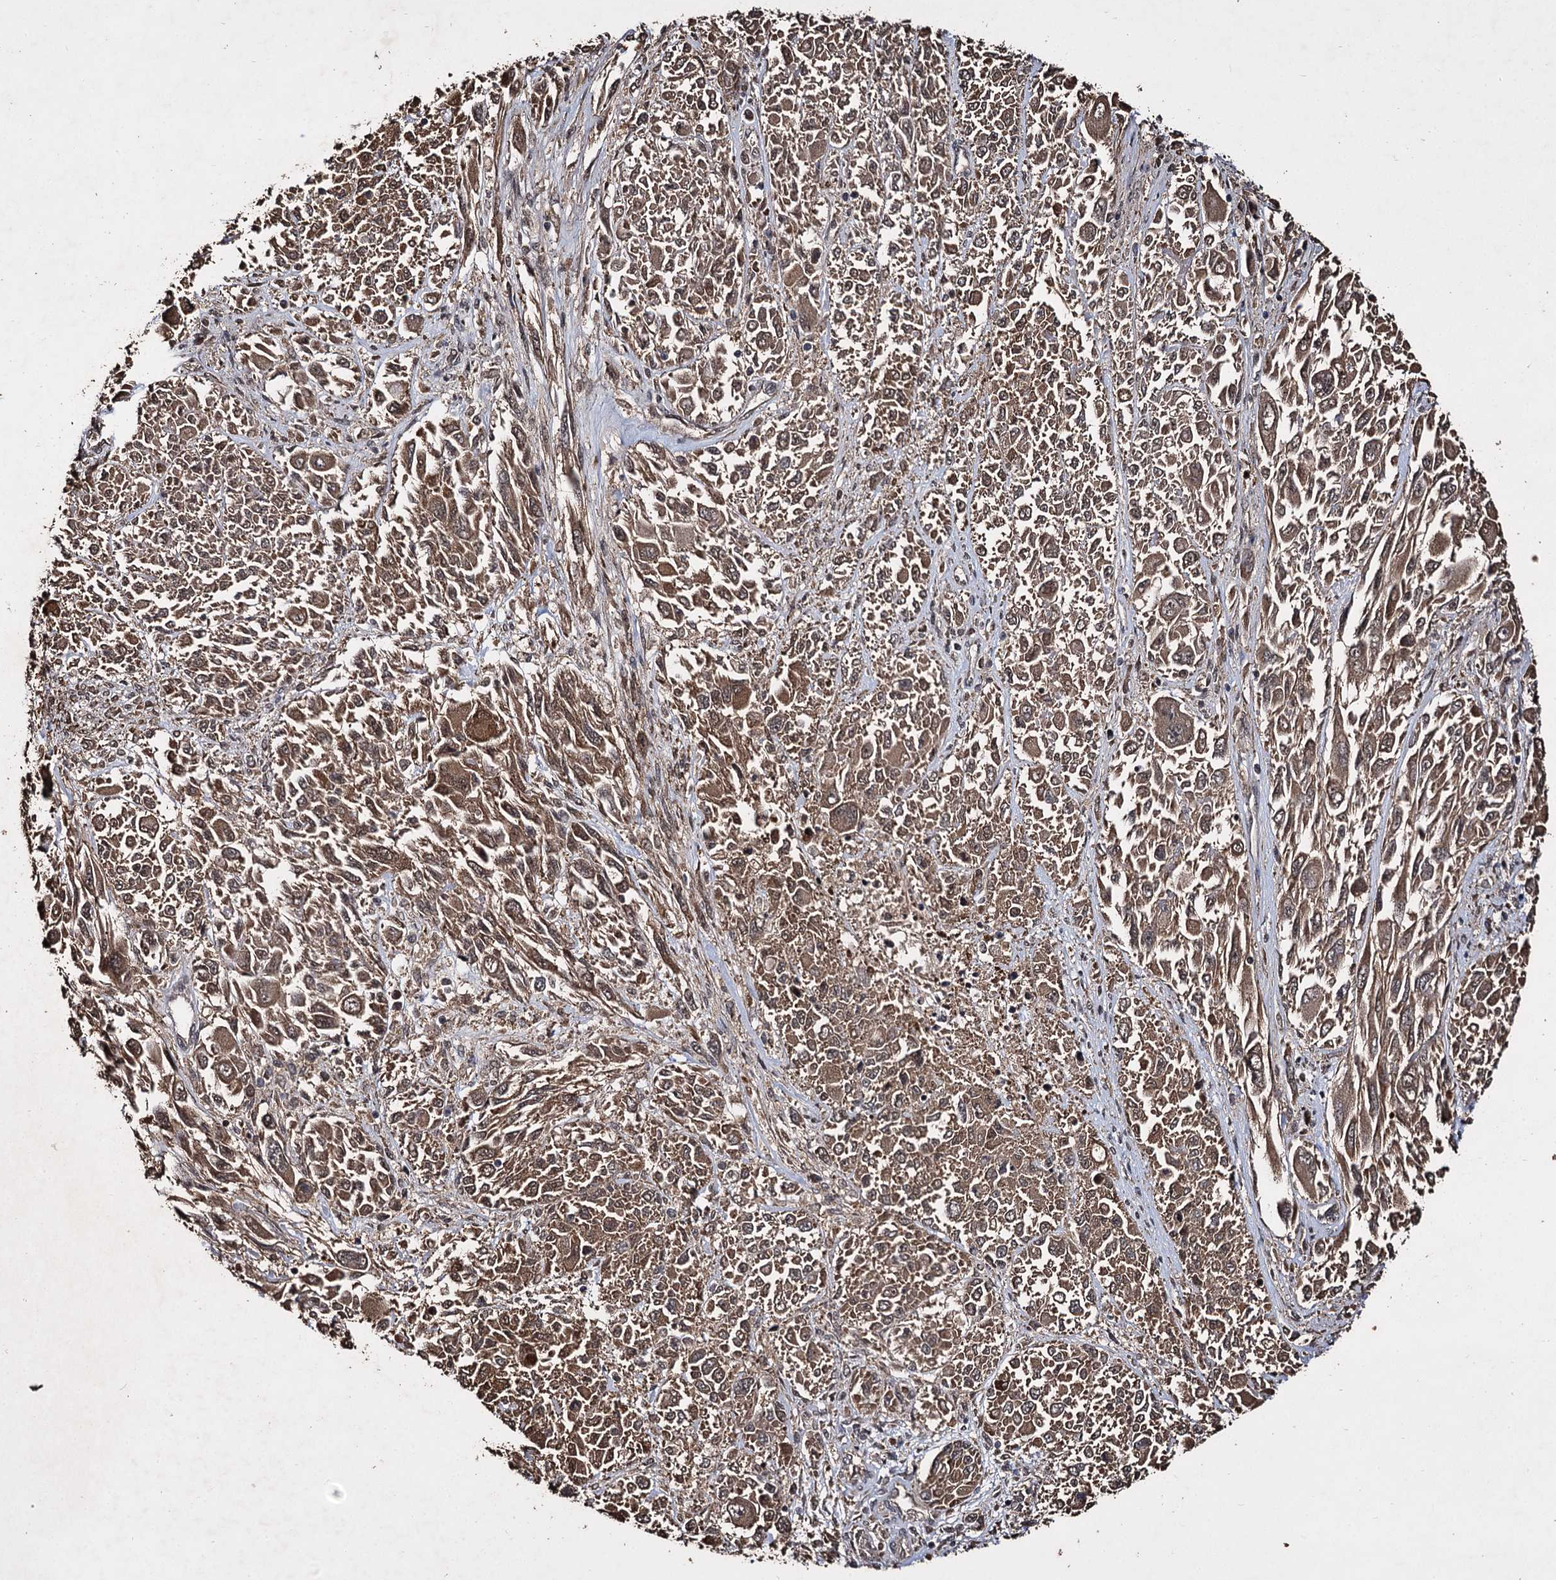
{"staining": {"intensity": "moderate", "quantity": ">75%", "location": "cytoplasmic/membranous"}, "tissue": "melanoma", "cell_type": "Tumor cells", "image_type": "cancer", "snomed": [{"axis": "morphology", "description": "Malignant melanoma, NOS"}, {"axis": "topography", "description": "Skin"}], "caption": "Immunohistochemistry (IHC) of human melanoma demonstrates medium levels of moderate cytoplasmic/membranous expression in approximately >75% of tumor cells.", "gene": "SLC46A3", "patient": {"sex": "female", "age": 91}}